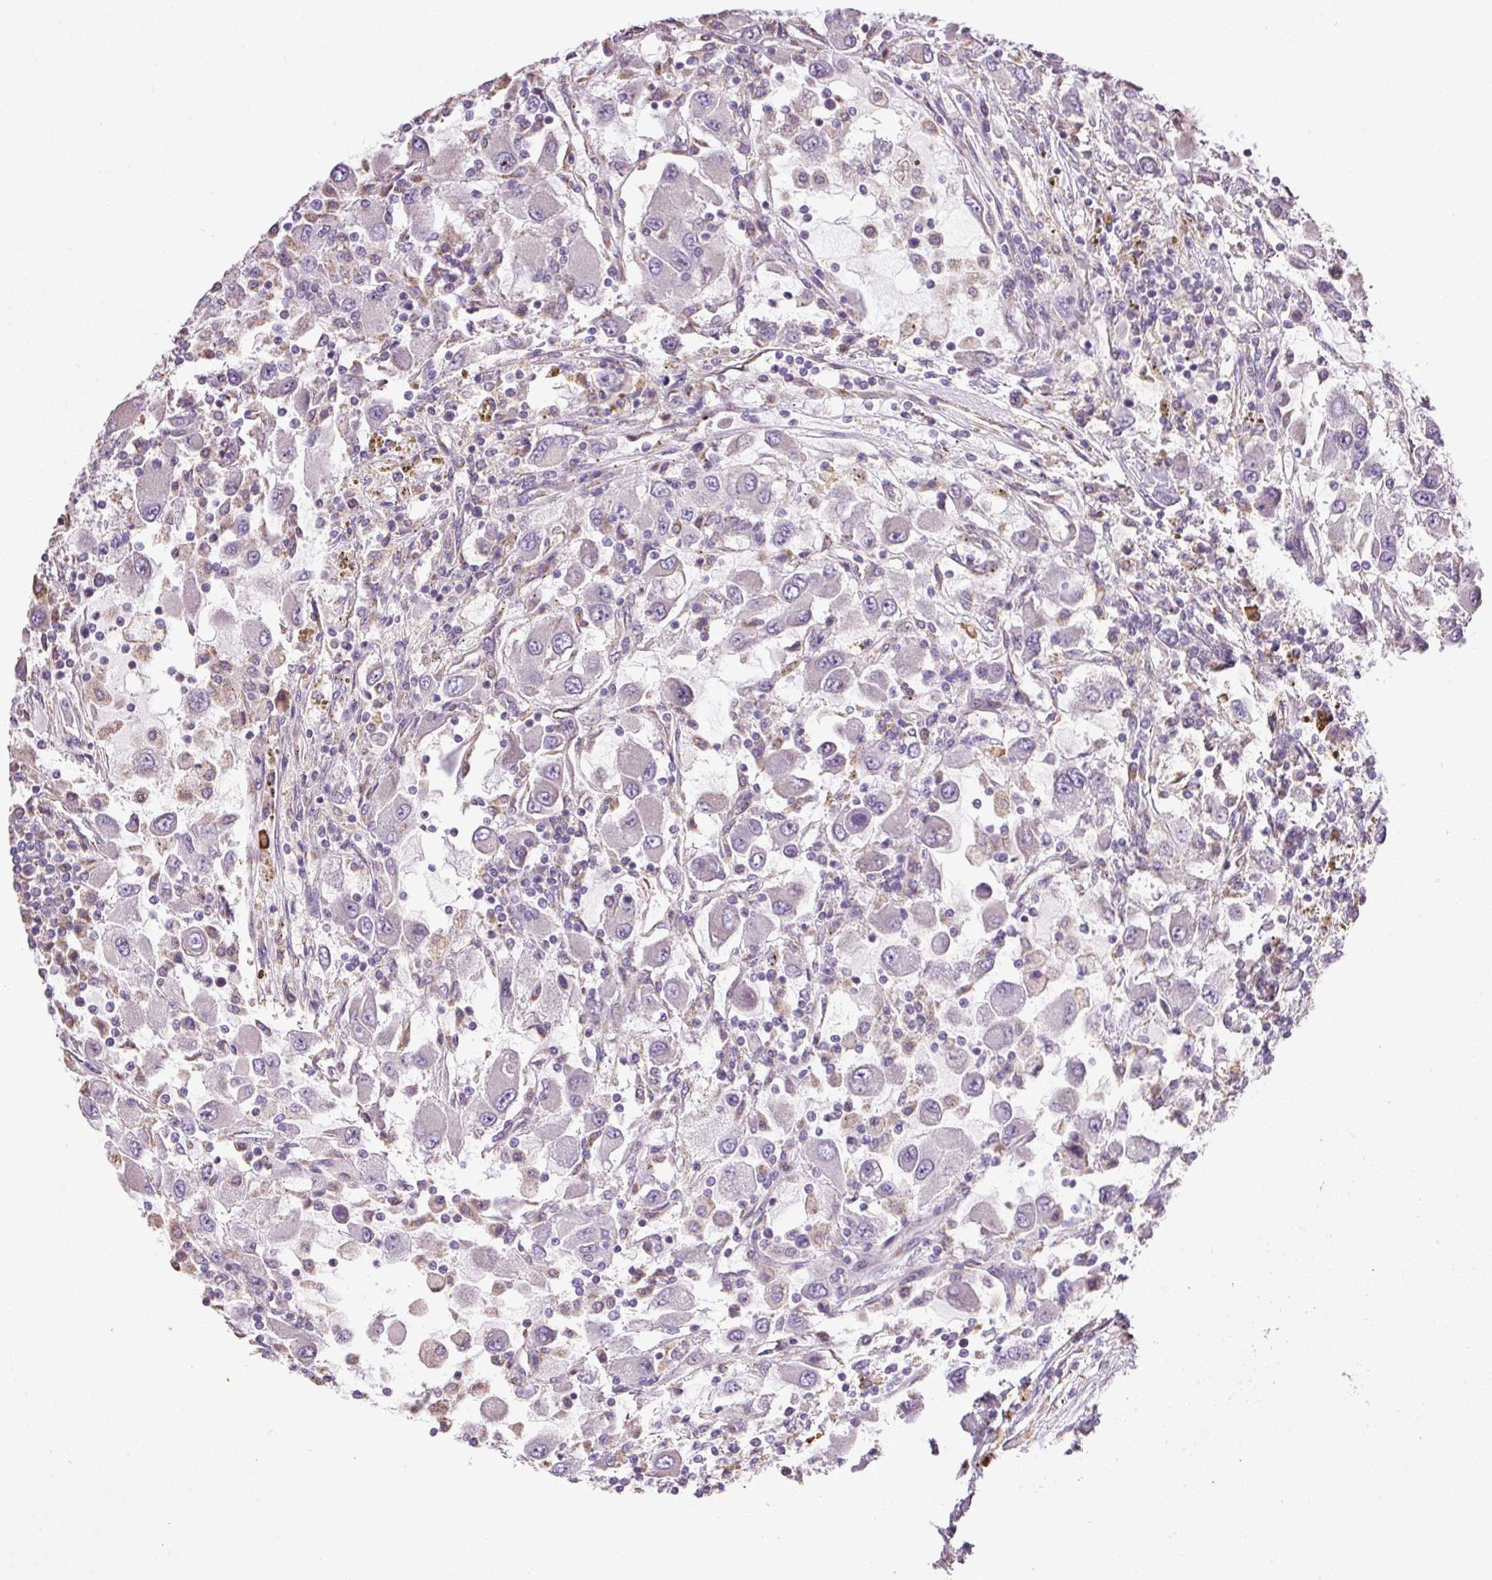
{"staining": {"intensity": "negative", "quantity": "none", "location": "none"}, "tissue": "renal cancer", "cell_type": "Tumor cells", "image_type": "cancer", "snomed": [{"axis": "morphology", "description": "Adenocarcinoma, NOS"}, {"axis": "topography", "description": "Kidney"}], "caption": "An image of human renal cancer (adenocarcinoma) is negative for staining in tumor cells.", "gene": "SNX31", "patient": {"sex": "female", "age": 67}}